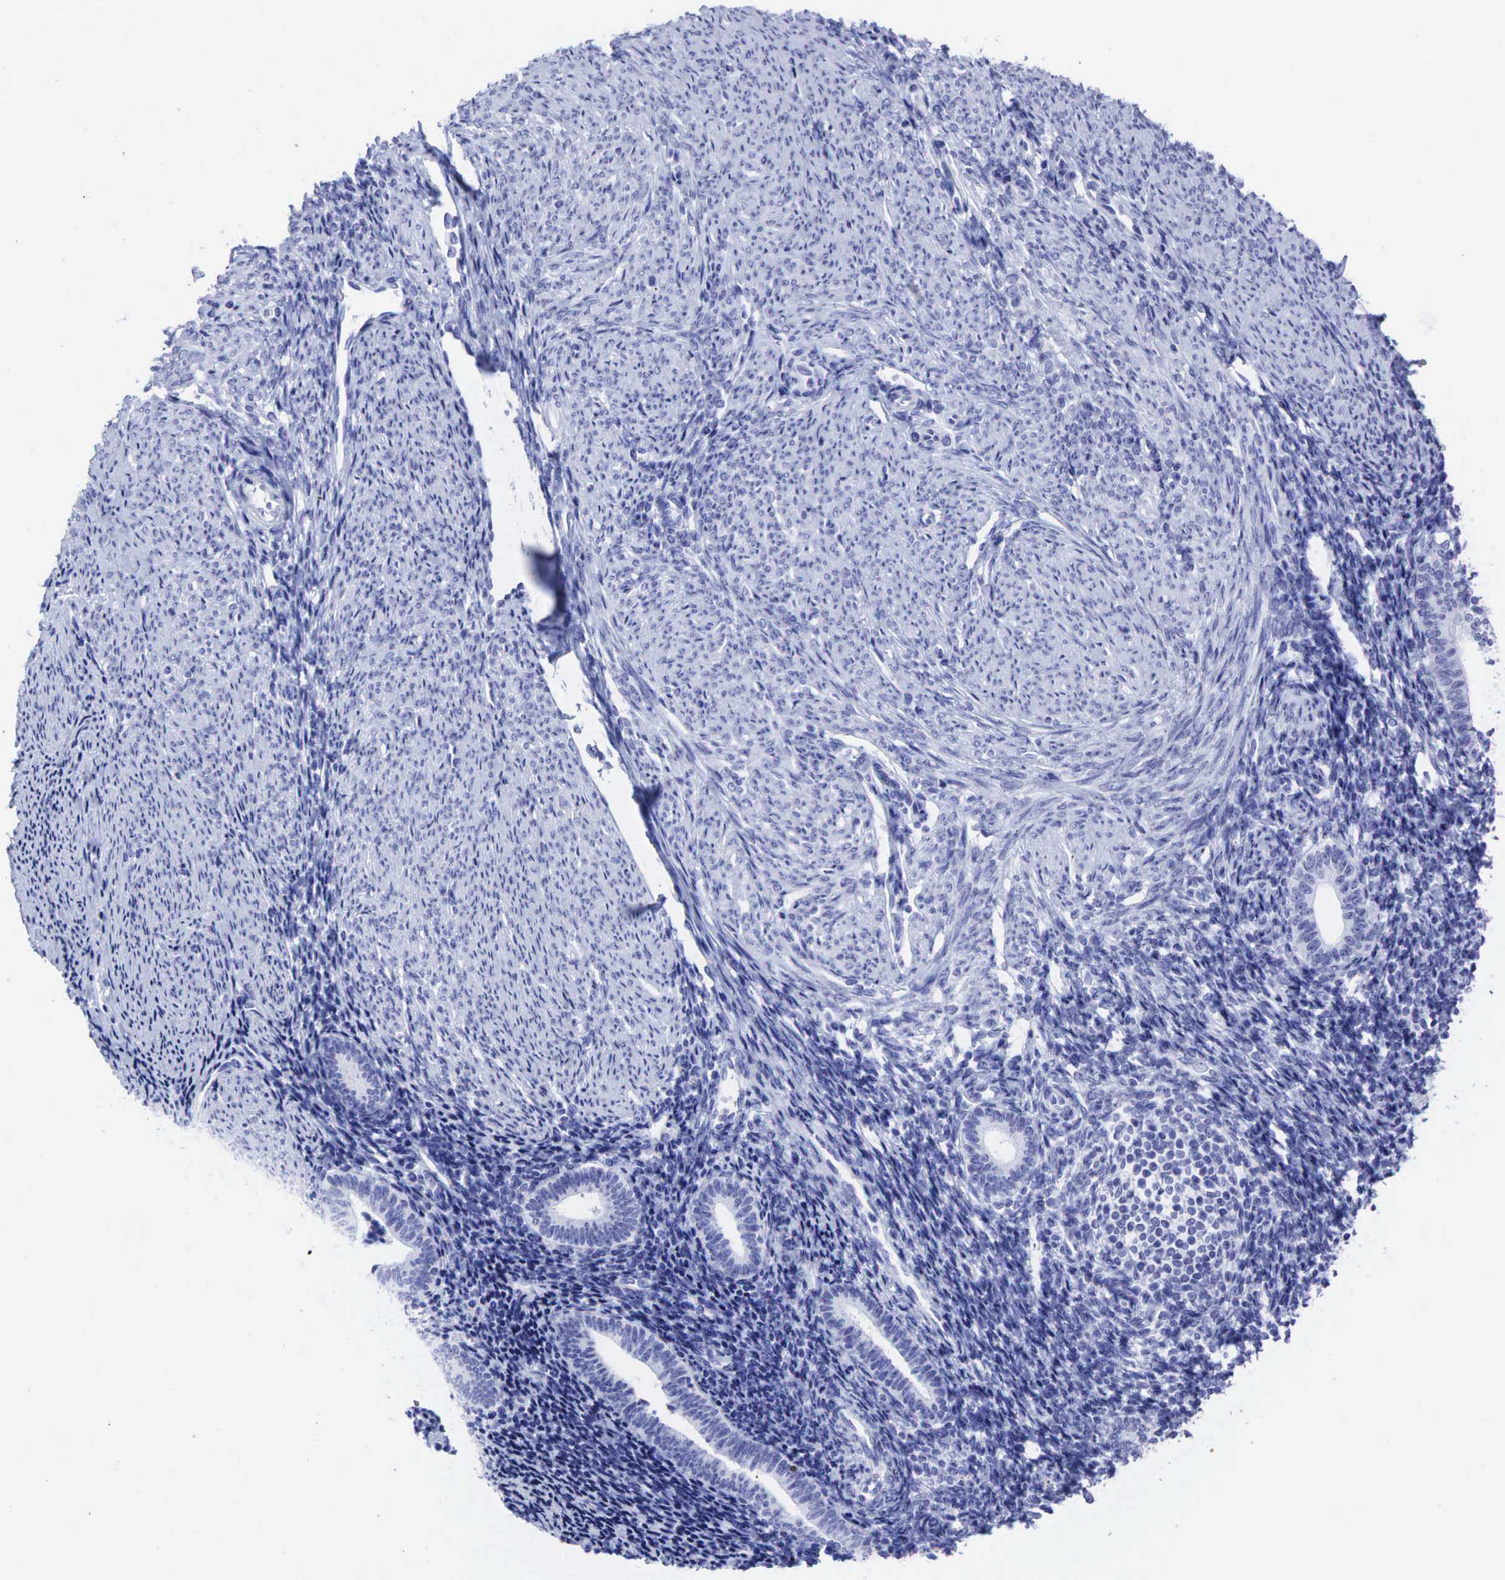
{"staining": {"intensity": "negative", "quantity": "none", "location": "none"}, "tissue": "endometrium", "cell_type": "Cells in endometrial stroma", "image_type": "normal", "snomed": [{"axis": "morphology", "description": "Normal tissue, NOS"}, {"axis": "topography", "description": "Endometrium"}], "caption": "Cells in endometrial stroma show no significant positivity in benign endometrium. The staining was performed using DAB (3,3'-diaminobenzidine) to visualize the protein expression in brown, while the nuclei were stained in blue with hematoxylin (Magnification: 20x).", "gene": "CEACAM5", "patient": {"sex": "female", "age": 52}}